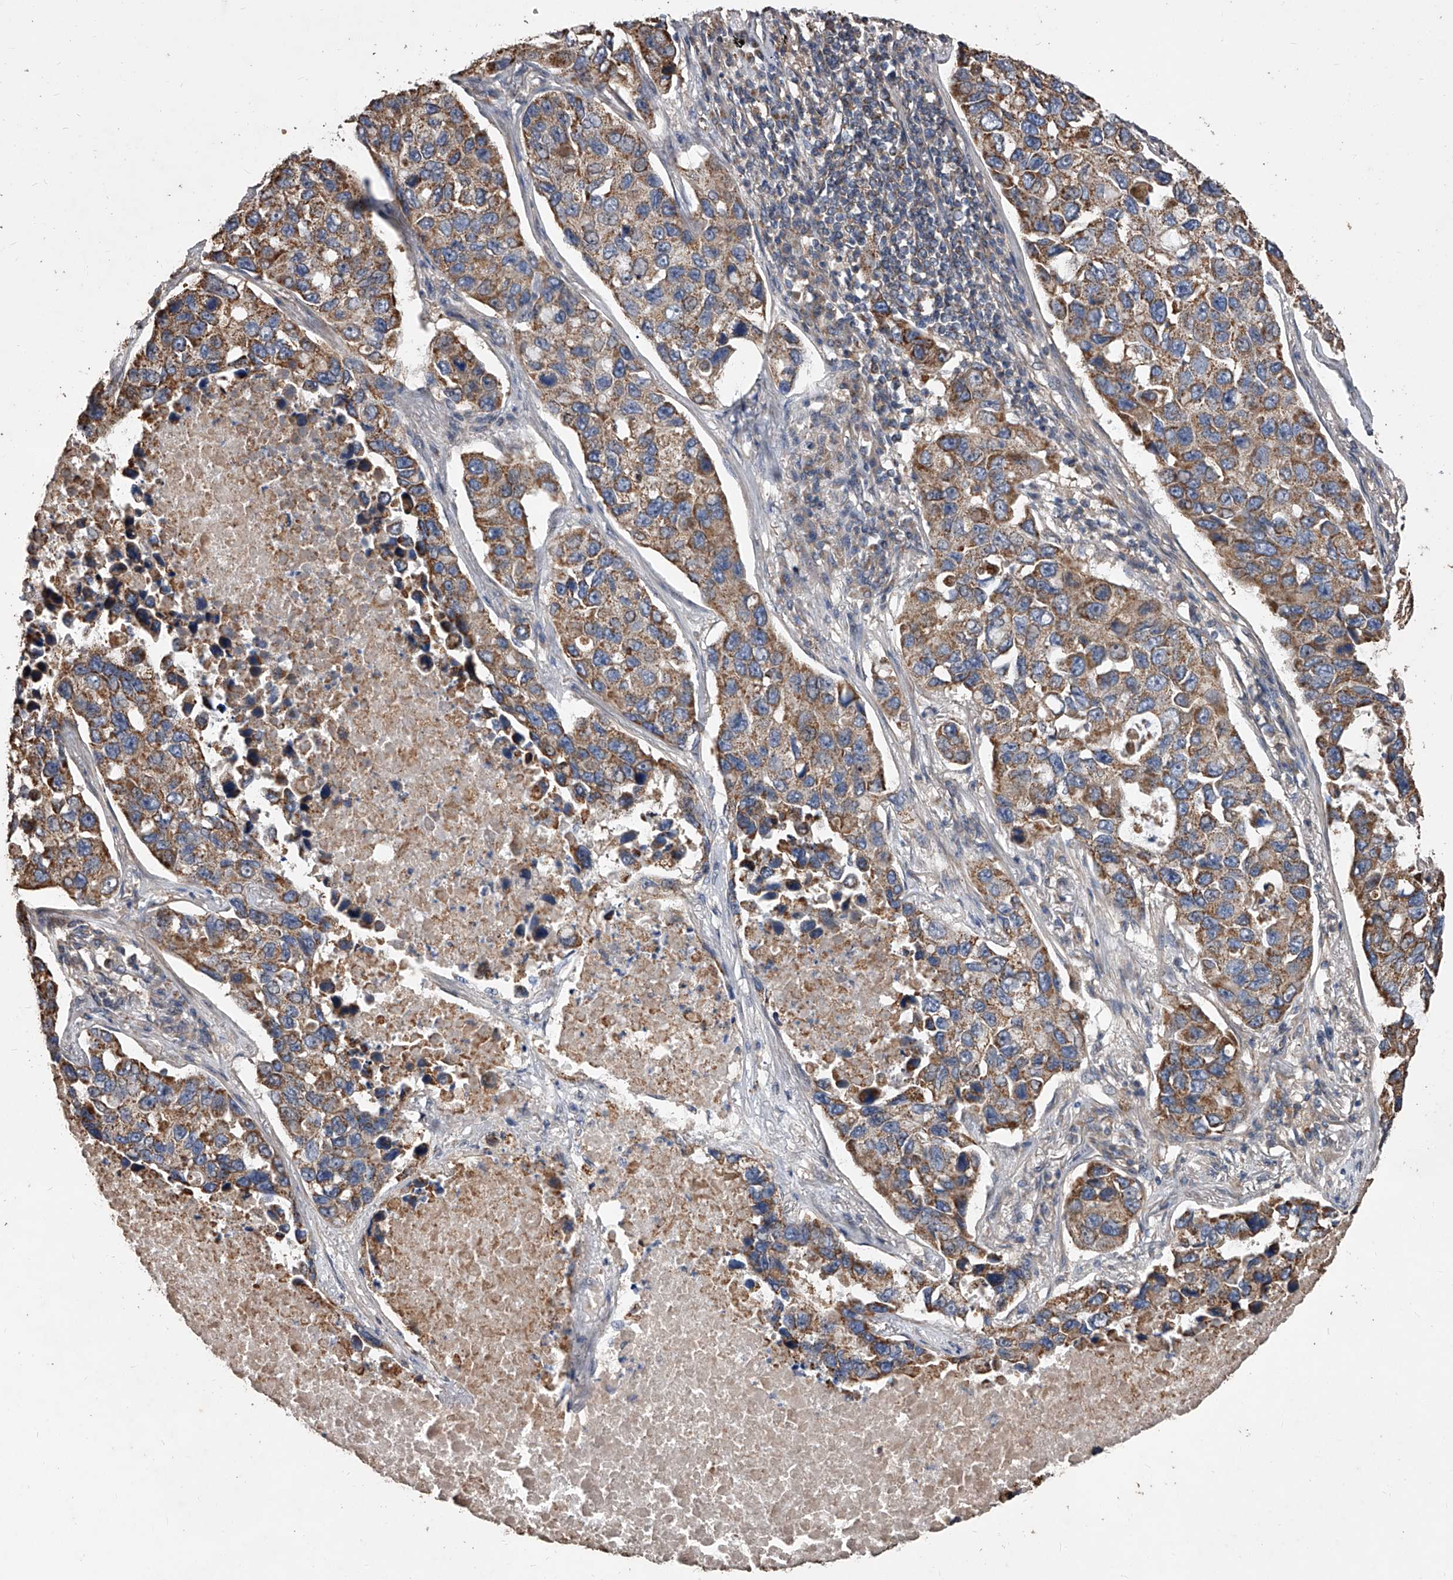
{"staining": {"intensity": "moderate", "quantity": ">75%", "location": "cytoplasmic/membranous"}, "tissue": "lung cancer", "cell_type": "Tumor cells", "image_type": "cancer", "snomed": [{"axis": "morphology", "description": "Adenocarcinoma, NOS"}, {"axis": "topography", "description": "Lung"}], "caption": "A brown stain shows moderate cytoplasmic/membranous positivity of a protein in adenocarcinoma (lung) tumor cells.", "gene": "LTV1", "patient": {"sex": "male", "age": 64}}